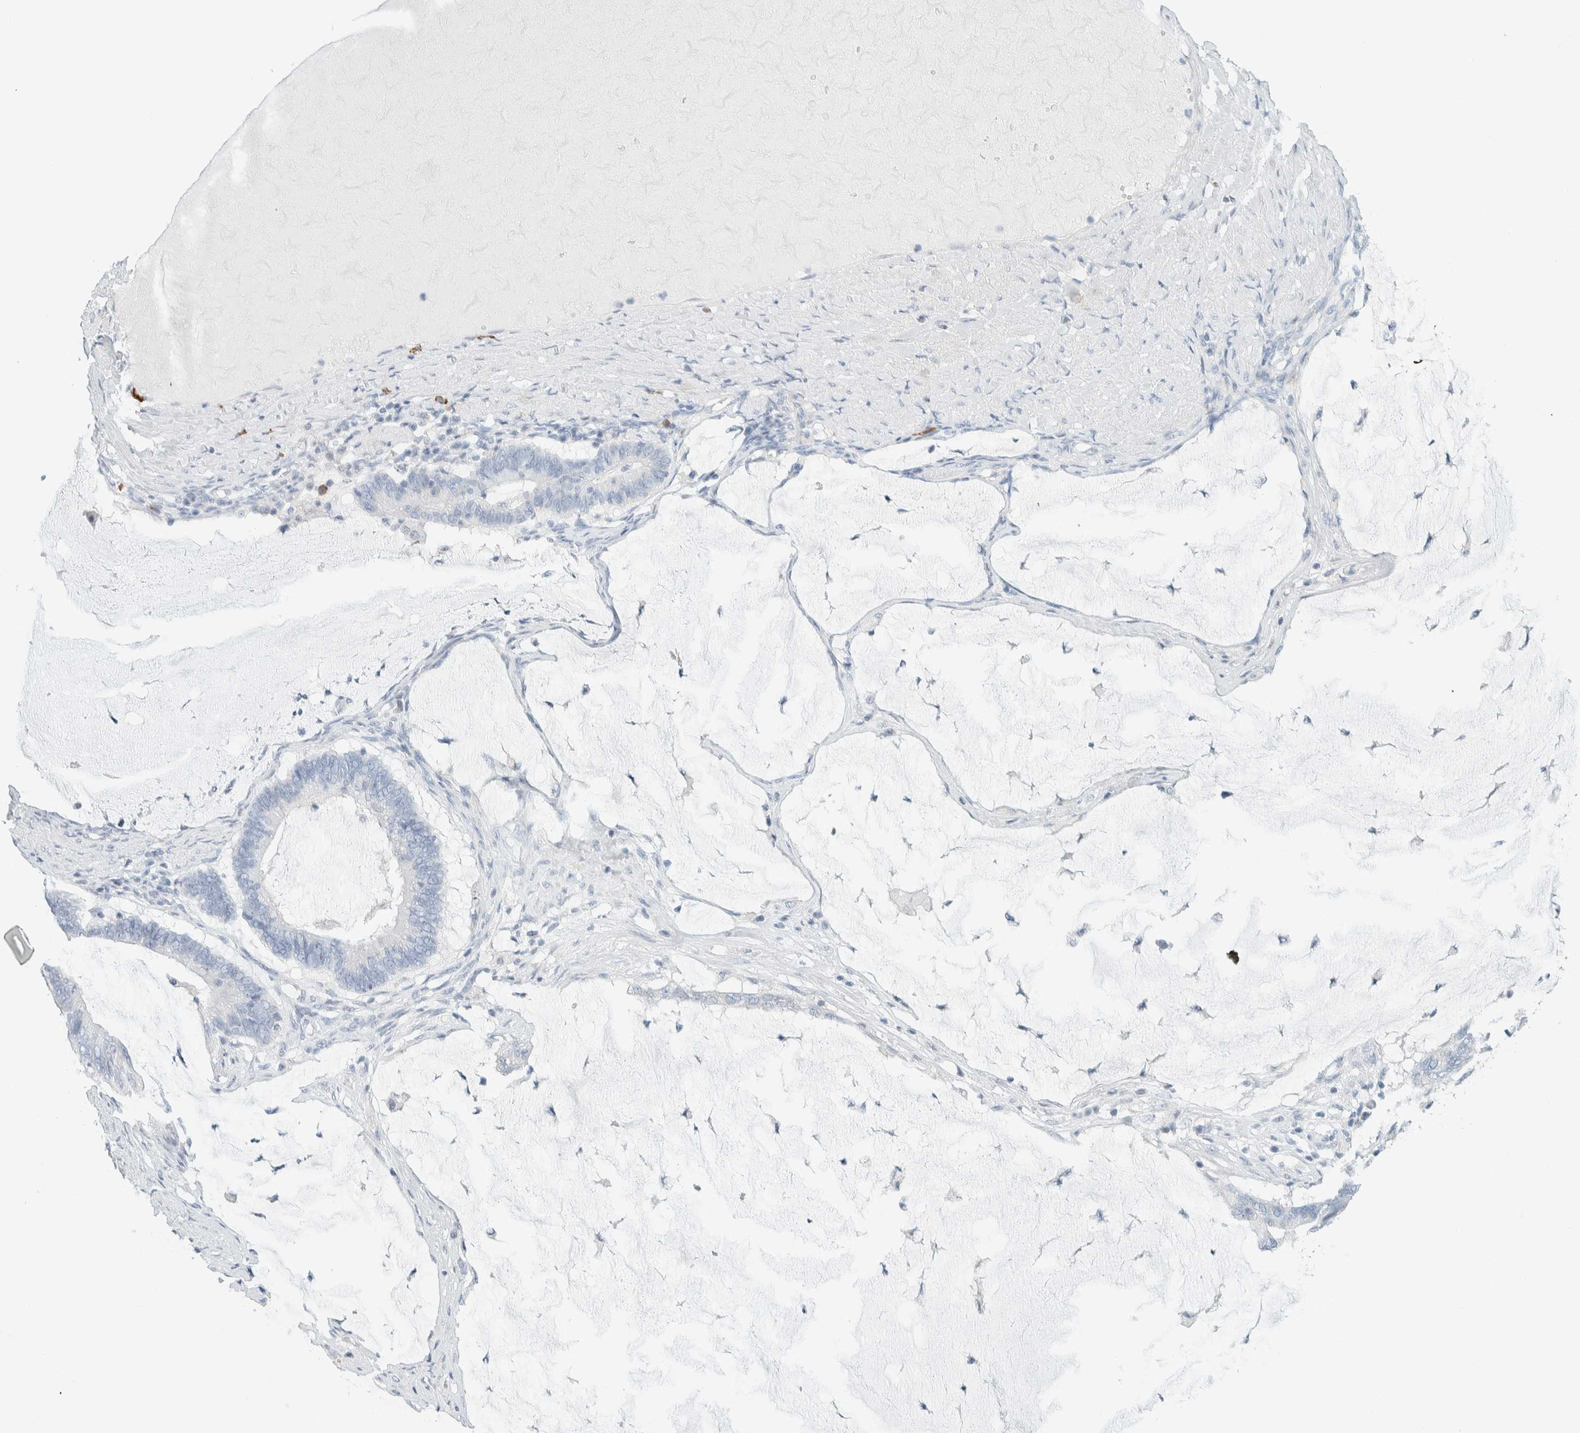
{"staining": {"intensity": "negative", "quantity": "none", "location": "none"}, "tissue": "ovarian cancer", "cell_type": "Tumor cells", "image_type": "cancer", "snomed": [{"axis": "morphology", "description": "Cystadenocarcinoma, mucinous, NOS"}, {"axis": "topography", "description": "Ovary"}], "caption": "This is a histopathology image of immunohistochemistry (IHC) staining of ovarian cancer (mucinous cystadenocarcinoma), which shows no positivity in tumor cells.", "gene": "ARHGAP27", "patient": {"sex": "female", "age": 61}}